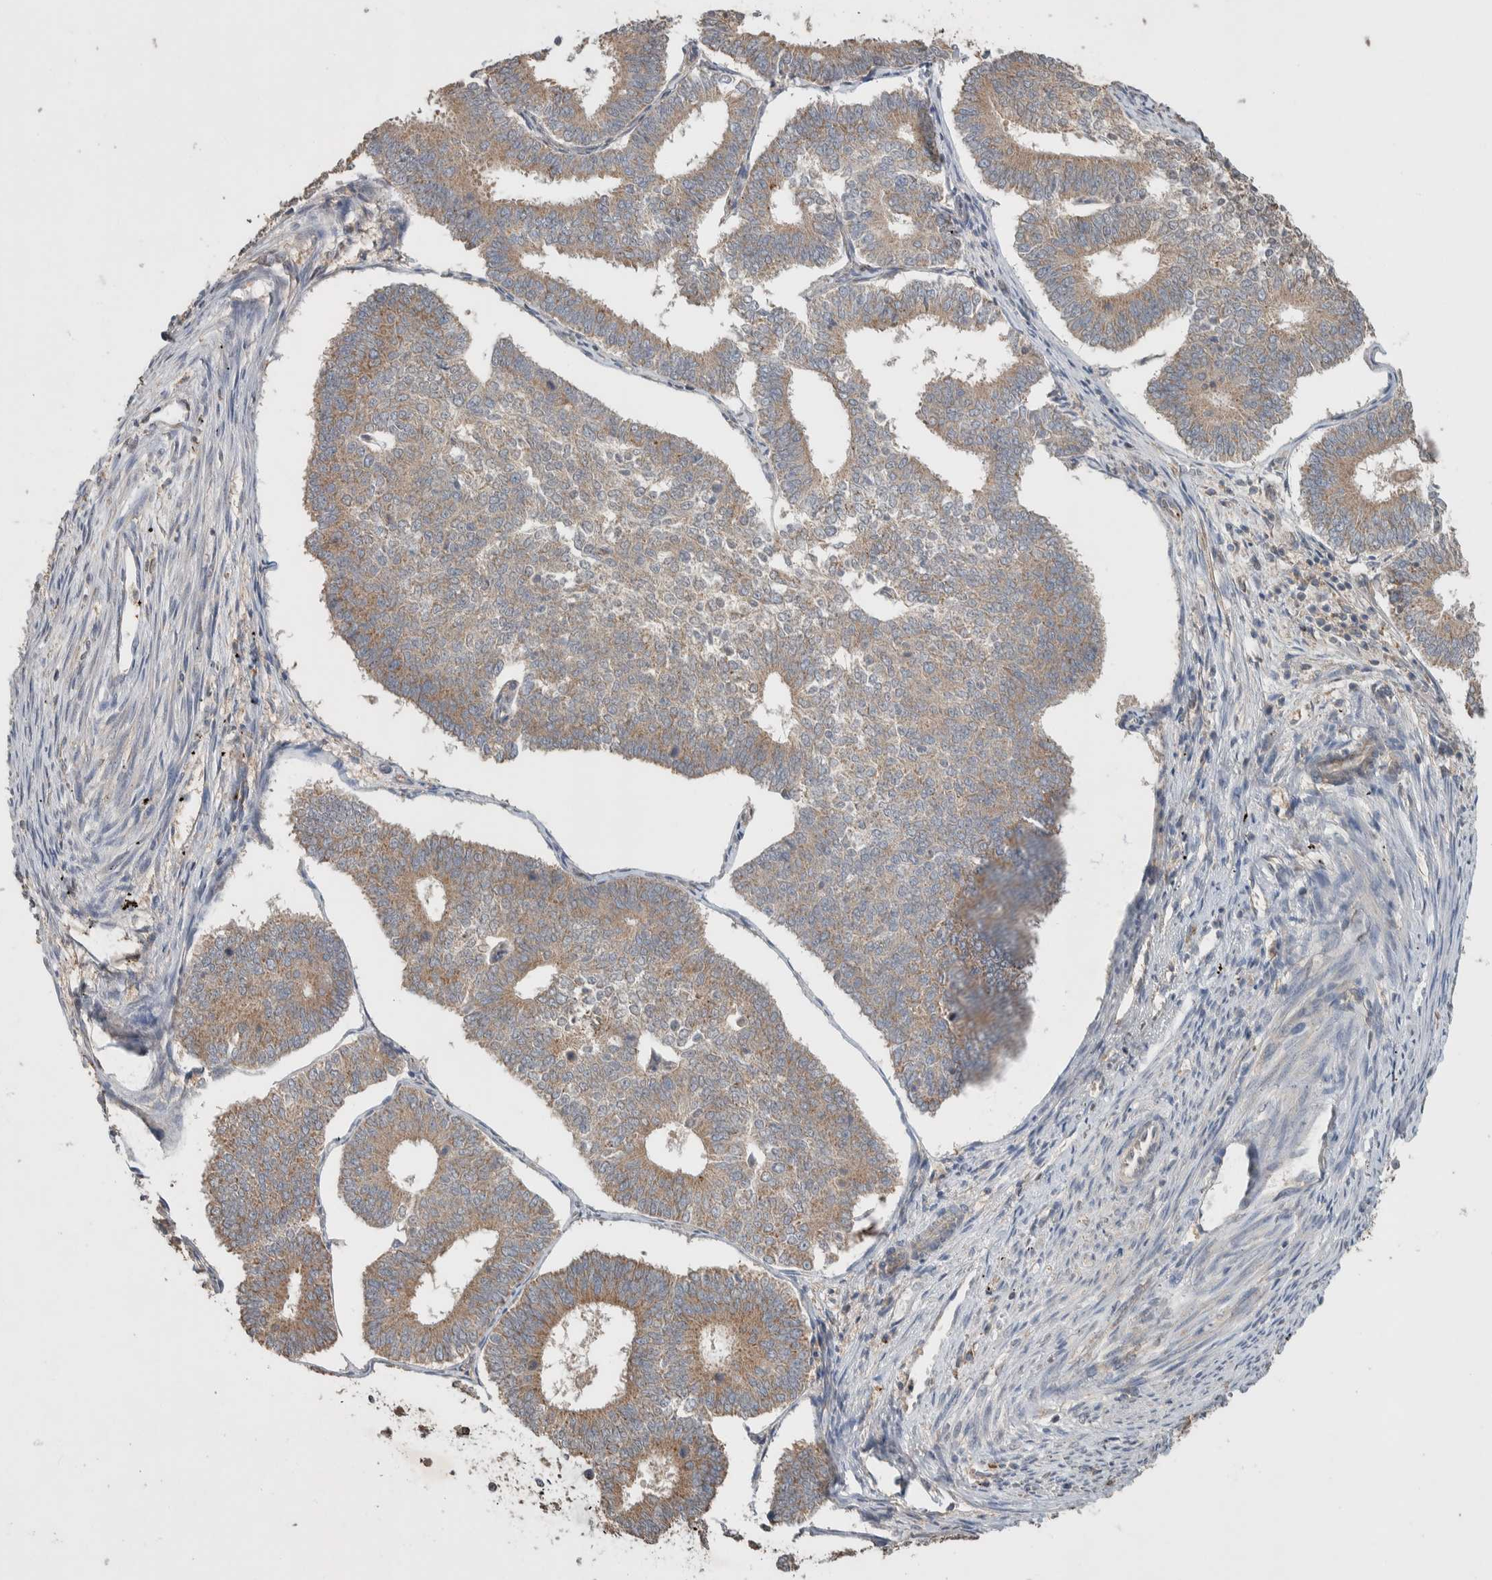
{"staining": {"intensity": "weak", "quantity": "25%-75%", "location": "cytoplasmic/membranous"}, "tissue": "endometrial cancer", "cell_type": "Tumor cells", "image_type": "cancer", "snomed": [{"axis": "morphology", "description": "Adenocarcinoma, NOS"}, {"axis": "topography", "description": "Endometrium"}], "caption": "Immunohistochemical staining of human endometrial adenocarcinoma demonstrates low levels of weak cytoplasmic/membranous protein staining in about 25%-75% of tumor cells.", "gene": "DEPTOR", "patient": {"sex": "female", "age": 70}}